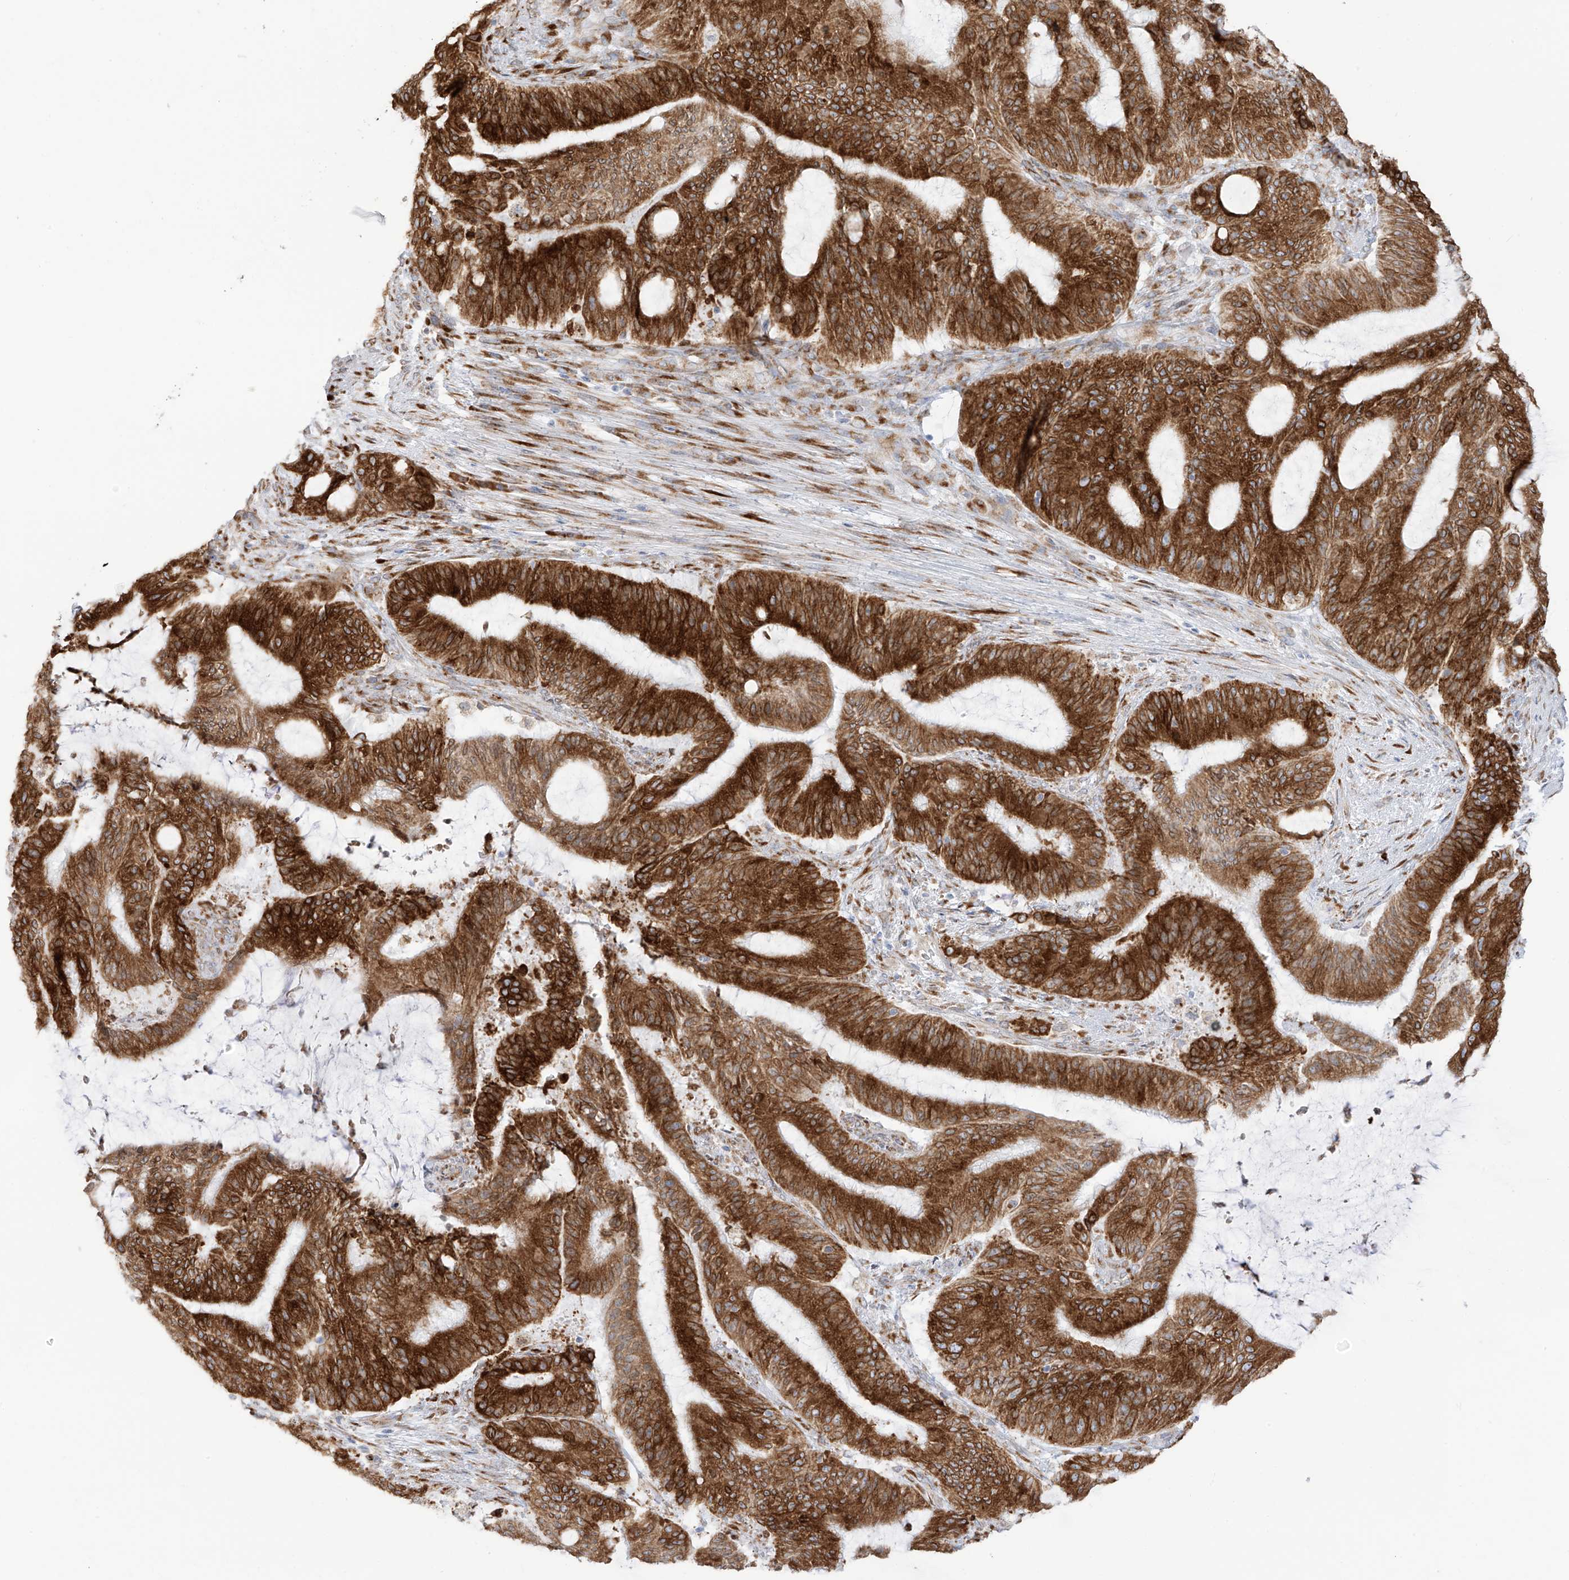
{"staining": {"intensity": "strong", "quantity": ">75%", "location": "cytoplasmic/membranous"}, "tissue": "liver cancer", "cell_type": "Tumor cells", "image_type": "cancer", "snomed": [{"axis": "morphology", "description": "Normal tissue, NOS"}, {"axis": "morphology", "description": "Cholangiocarcinoma"}, {"axis": "topography", "description": "Liver"}, {"axis": "topography", "description": "Peripheral nerve tissue"}], "caption": "DAB (3,3'-diaminobenzidine) immunohistochemical staining of liver cholangiocarcinoma displays strong cytoplasmic/membranous protein staining in approximately >75% of tumor cells.", "gene": "LRRC59", "patient": {"sex": "female", "age": 73}}